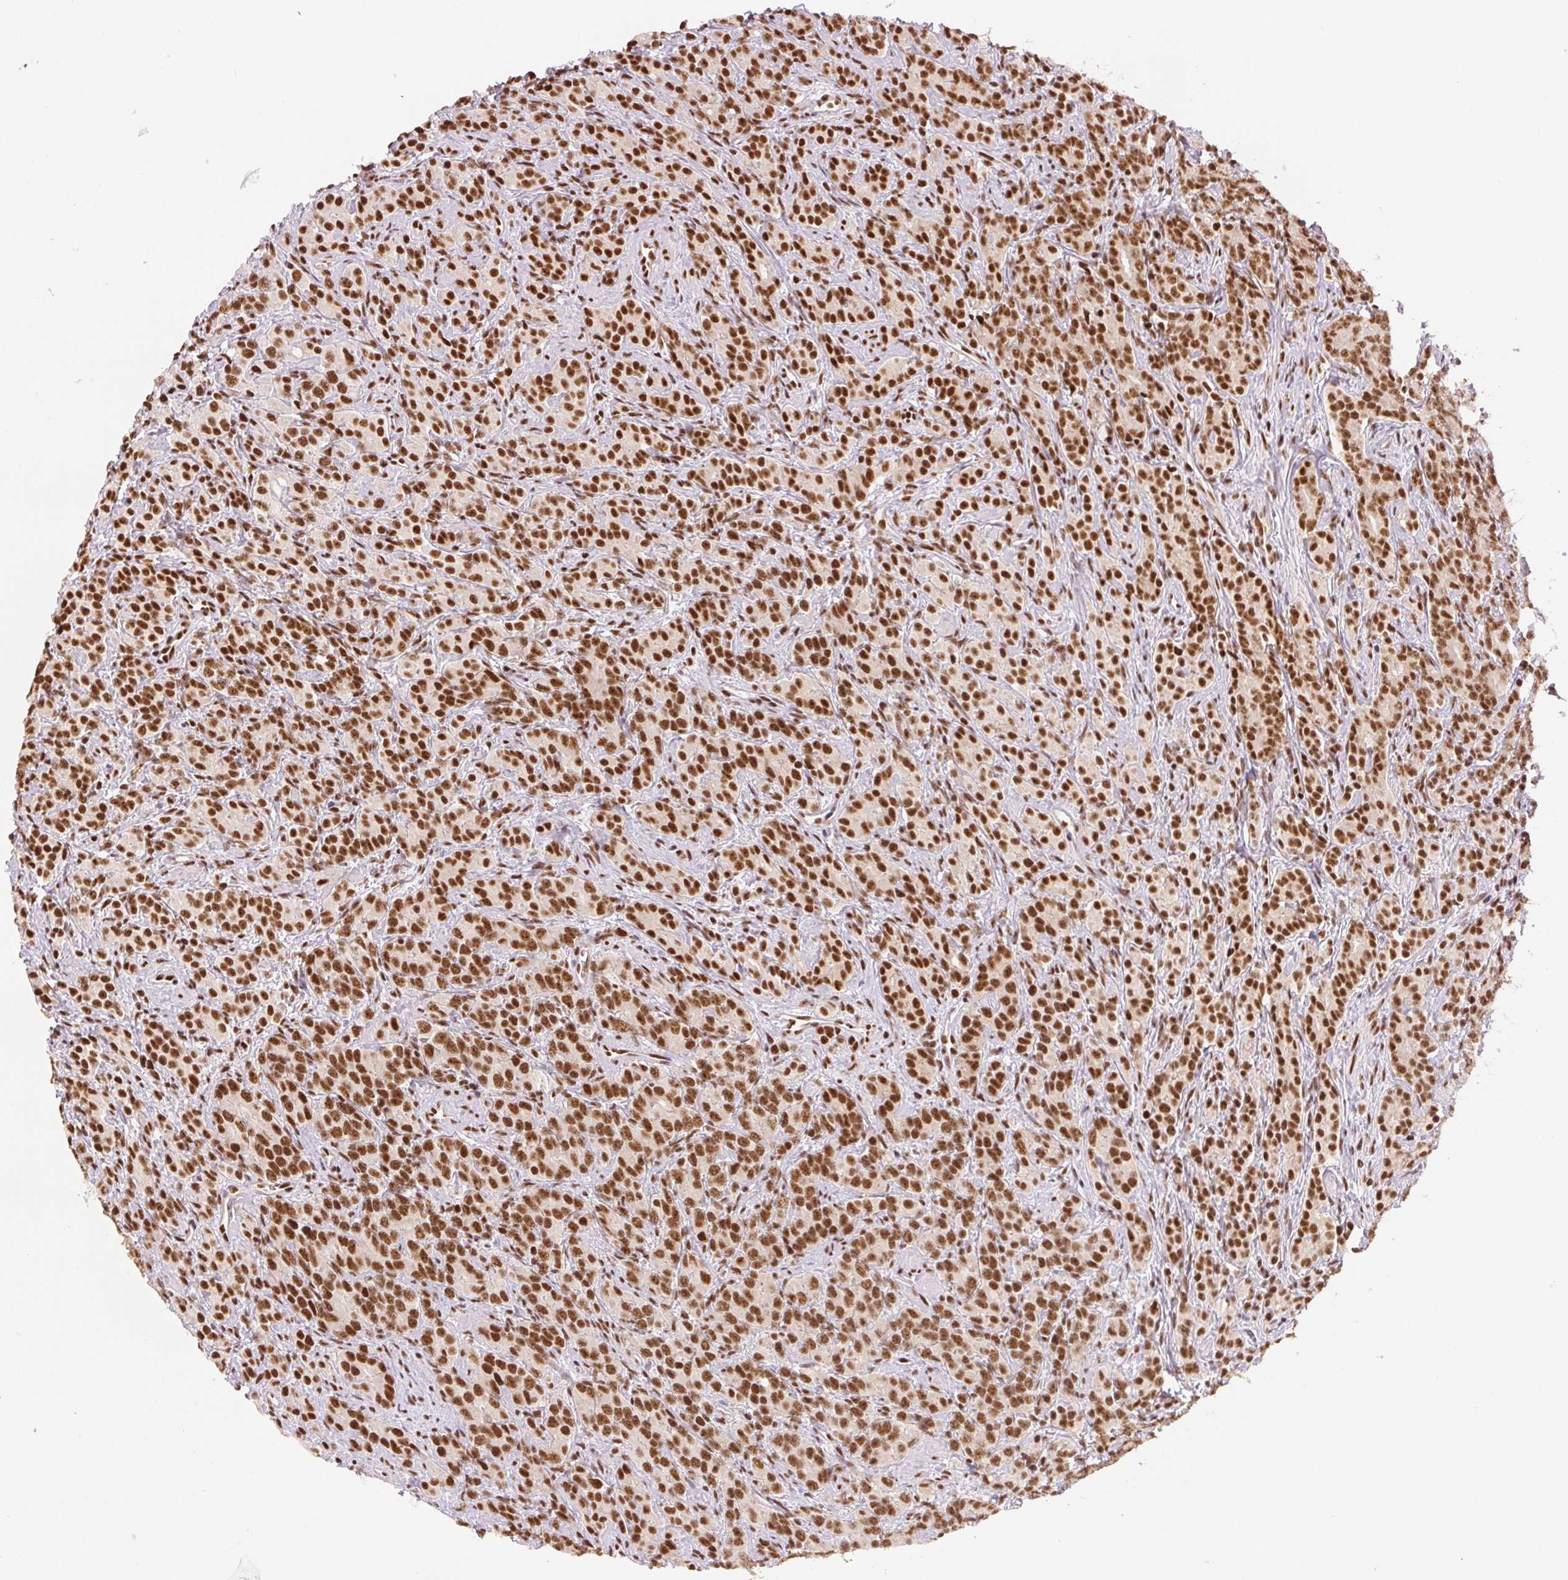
{"staining": {"intensity": "strong", "quantity": ">75%", "location": "nuclear"}, "tissue": "prostate cancer", "cell_type": "Tumor cells", "image_type": "cancer", "snomed": [{"axis": "morphology", "description": "Adenocarcinoma, High grade"}, {"axis": "topography", "description": "Prostate"}], "caption": "Prostate adenocarcinoma (high-grade) stained with DAB (3,3'-diaminobenzidine) immunohistochemistry shows high levels of strong nuclear positivity in approximately >75% of tumor cells.", "gene": "IK", "patient": {"sex": "male", "age": 84}}